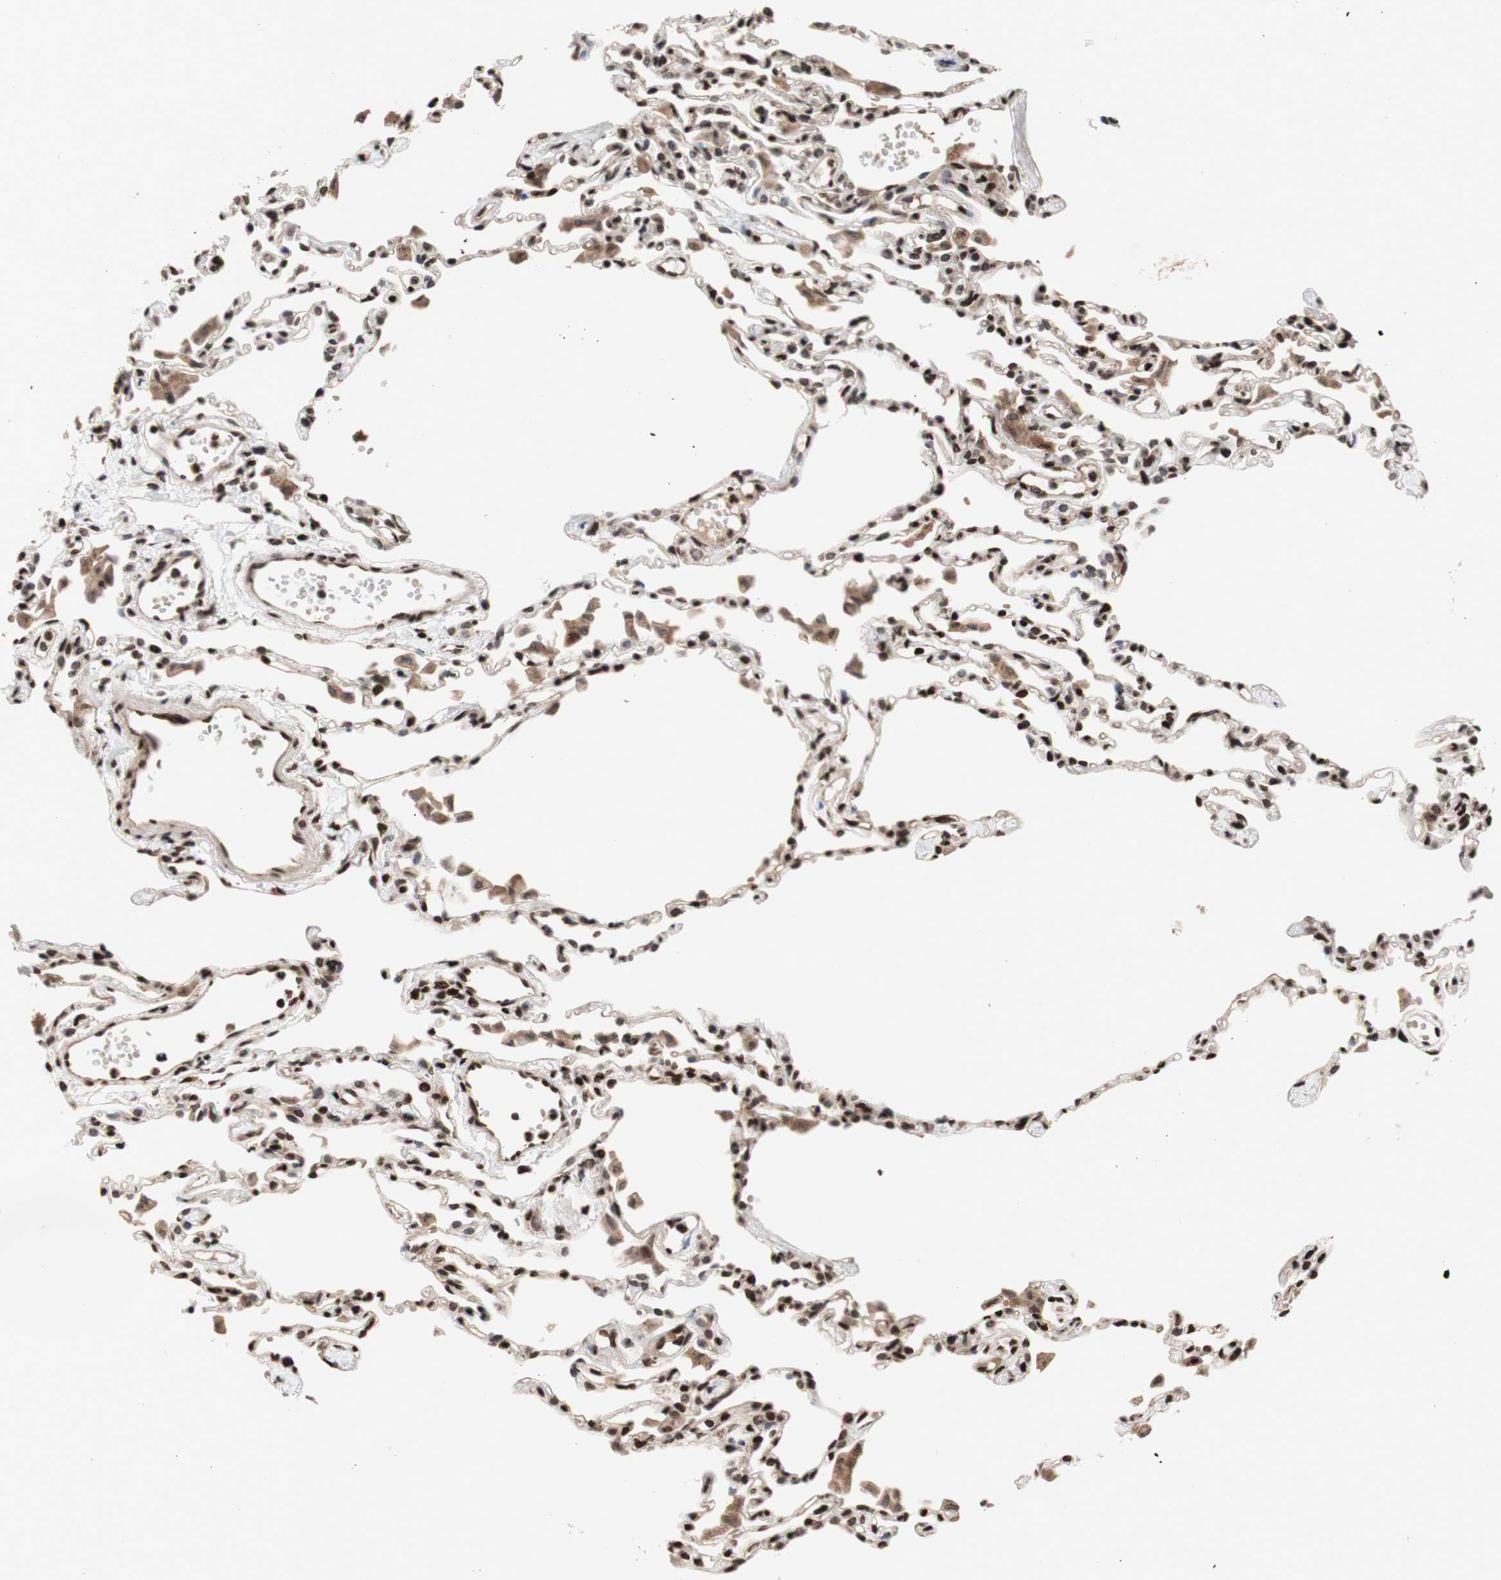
{"staining": {"intensity": "strong", "quantity": ">75%", "location": "cytoplasmic/membranous,nuclear"}, "tissue": "lung", "cell_type": "Alveolar cells", "image_type": "normal", "snomed": [{"axis": "morphology", "description": "Normal tissue, NOS"}, {"axis": "topography", "description": "Lung"}], "caption": "Immunohistochemistry (IHC) micrograph of normal lung: lung stained using IHC shows high levels of strong protein expression localized specifically in the cytoplasmic/membranous,nuclear of alveolar cells, appearing as a cytoplasmic/membranous,nuclear brown color.", "gene": "POLA1", "patient": {"sex": "female", "age": 49}}